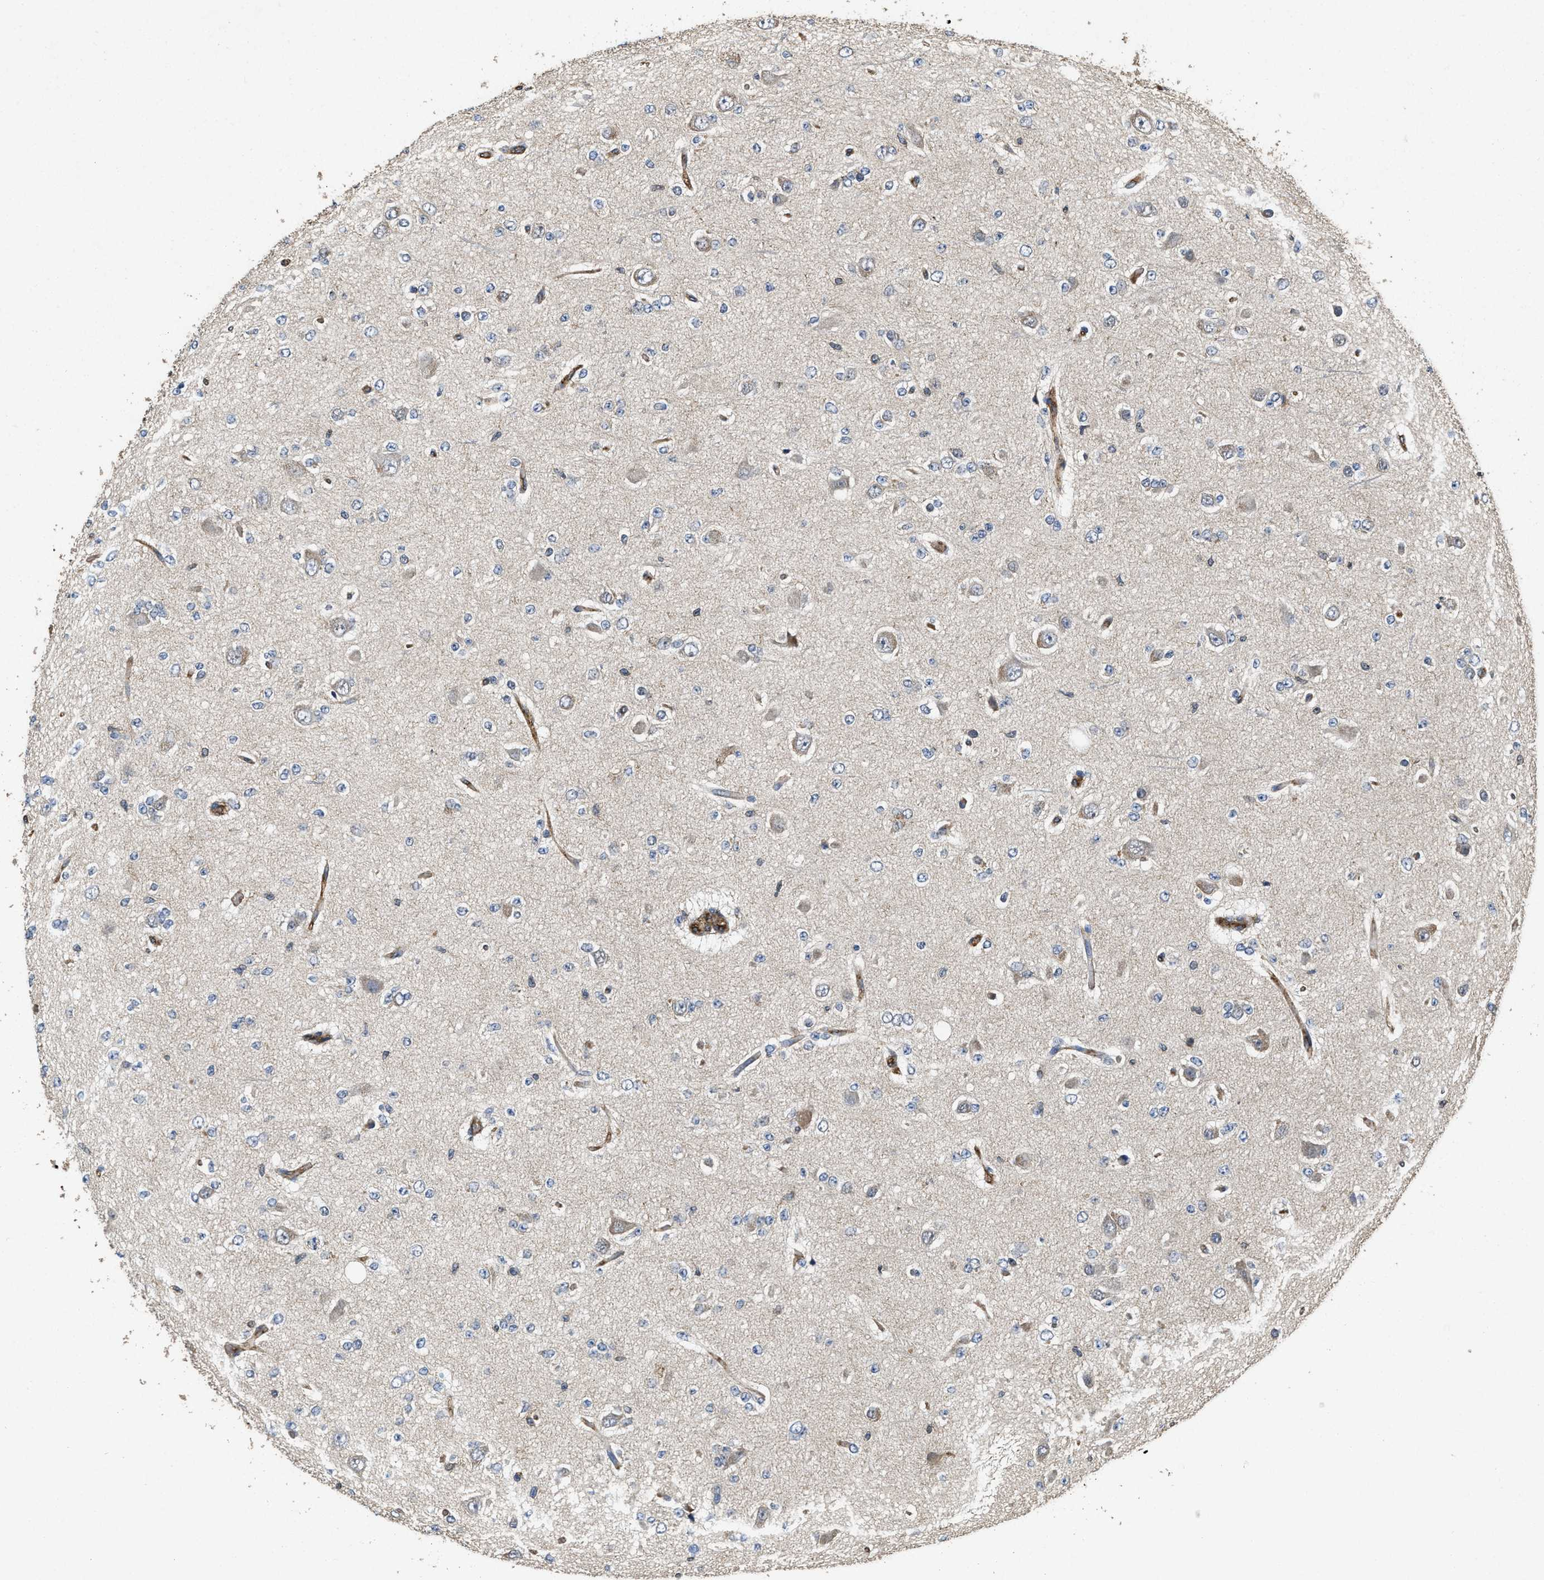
{"staining": {"intensity": "negative", "quantity": "none", "location": "none"}, "tissue": "glioma", "cell_type": "Tumor cells", "image_type": "cancer", "snomed": [{"axis": "morphology", "description": "Glioma, malignant, Low grade"}, {"axis": "topography", "description": "Brain"}], "caption": "This image is of malignant glioma (low-grade) stained with immunohistochemistry to label a protein in brown with the nuclei are counter-stained blue. There is no expression in tumor cells. Nuclei are stained in blue.", "gene": "LINGO2", "patient": {"sex": "male", "age": 38}}